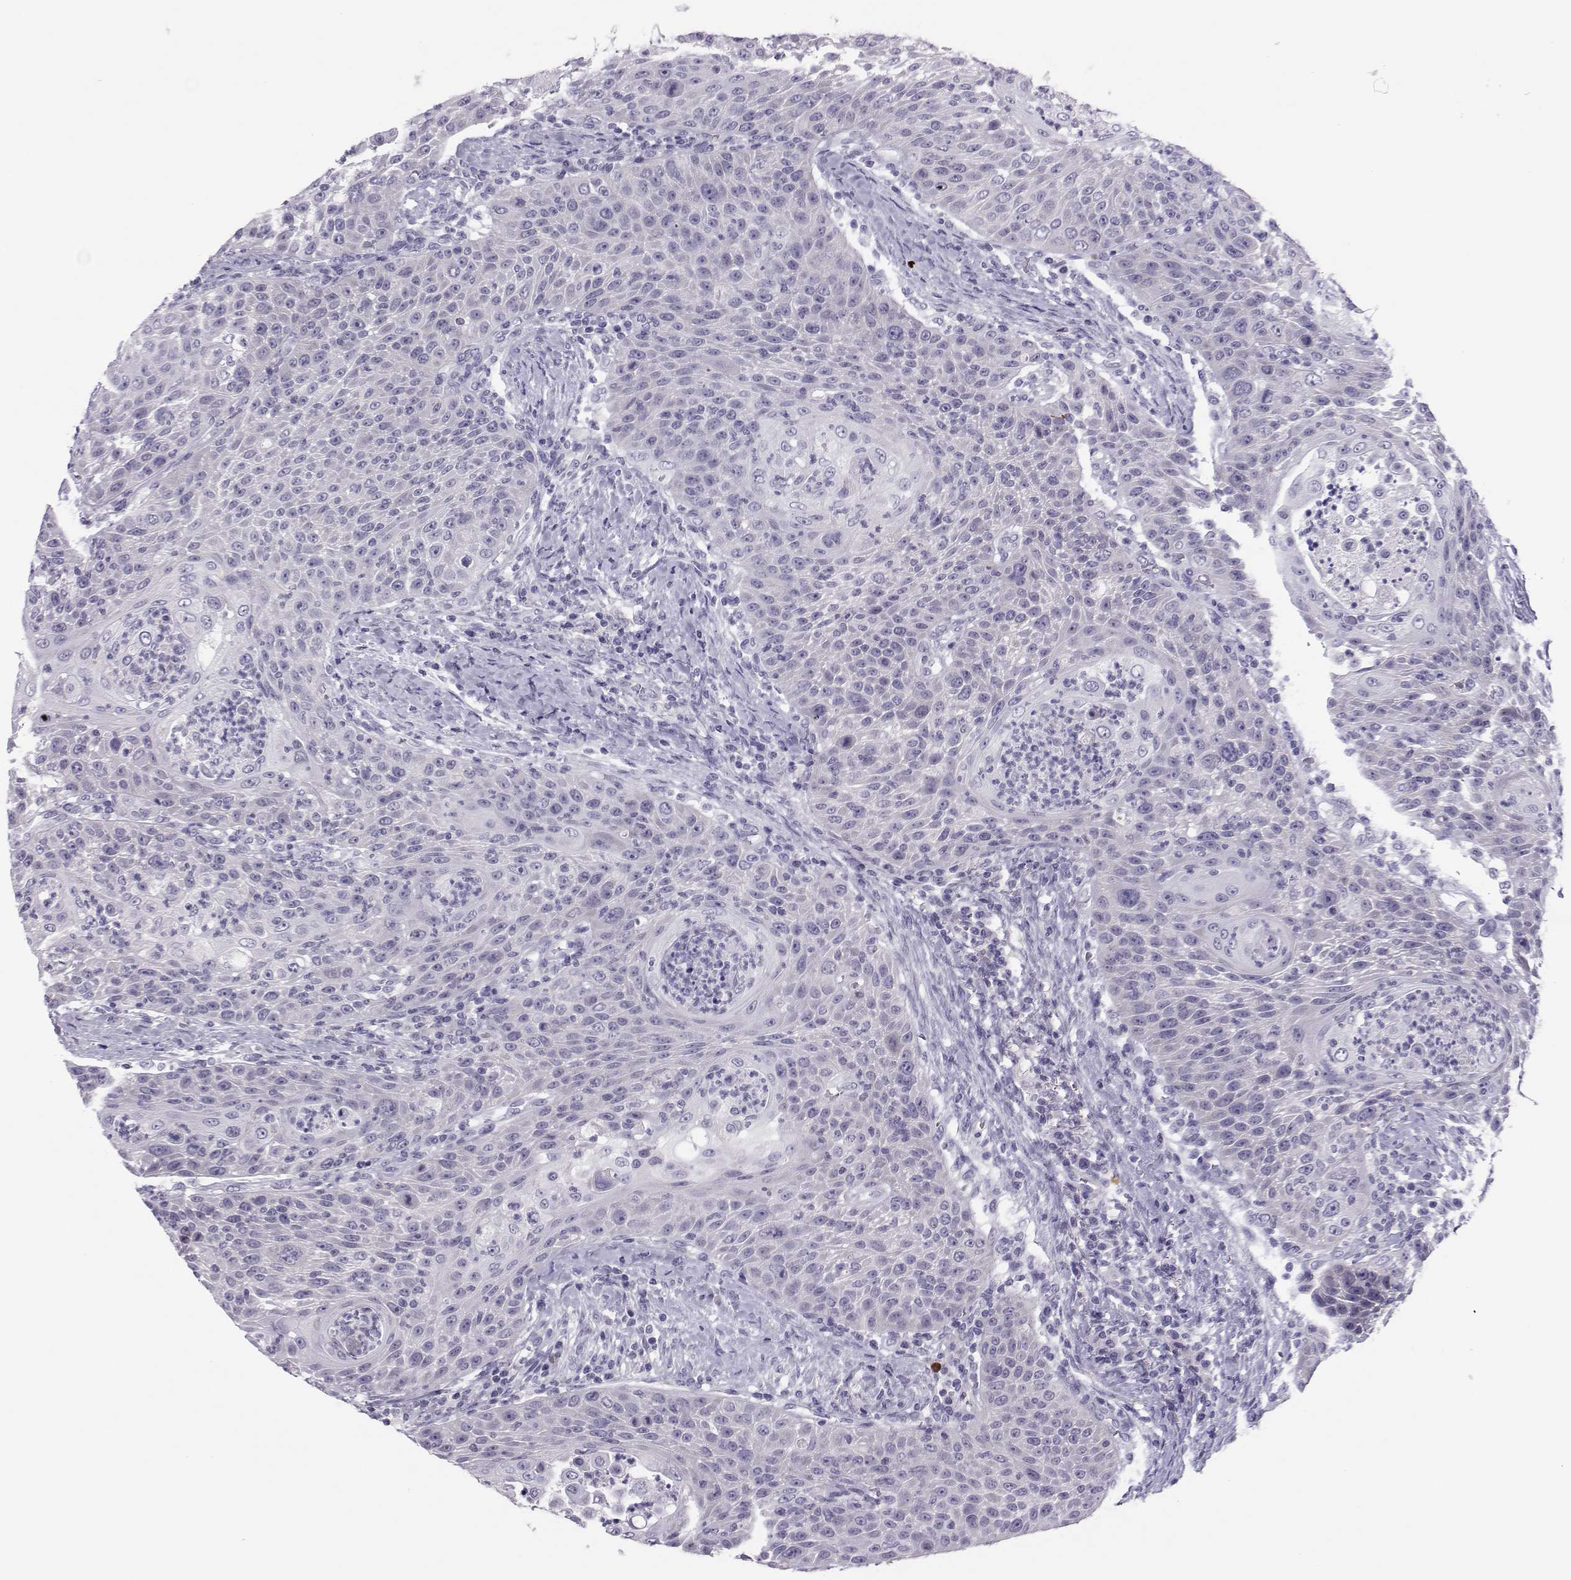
{"staining": {"intensity": "negative", "quantity": "none", "location": "none"}, "tissue": "head and neck cancer", "cell_type": "Tumor cells", "image_type": "cancer", "snomed": [{"axis": "morphology", "description": "Squamous cell carcinoma, NOS"}, {"axis": "topography", "description": "Head-Neck"}], "caption": "An image of head and neck squamous cell carcinoma stained for a protein displays no brown staining in tumor cells.", "gene": "TRPM7", "patient": {"sex": "male", "age": 69}}